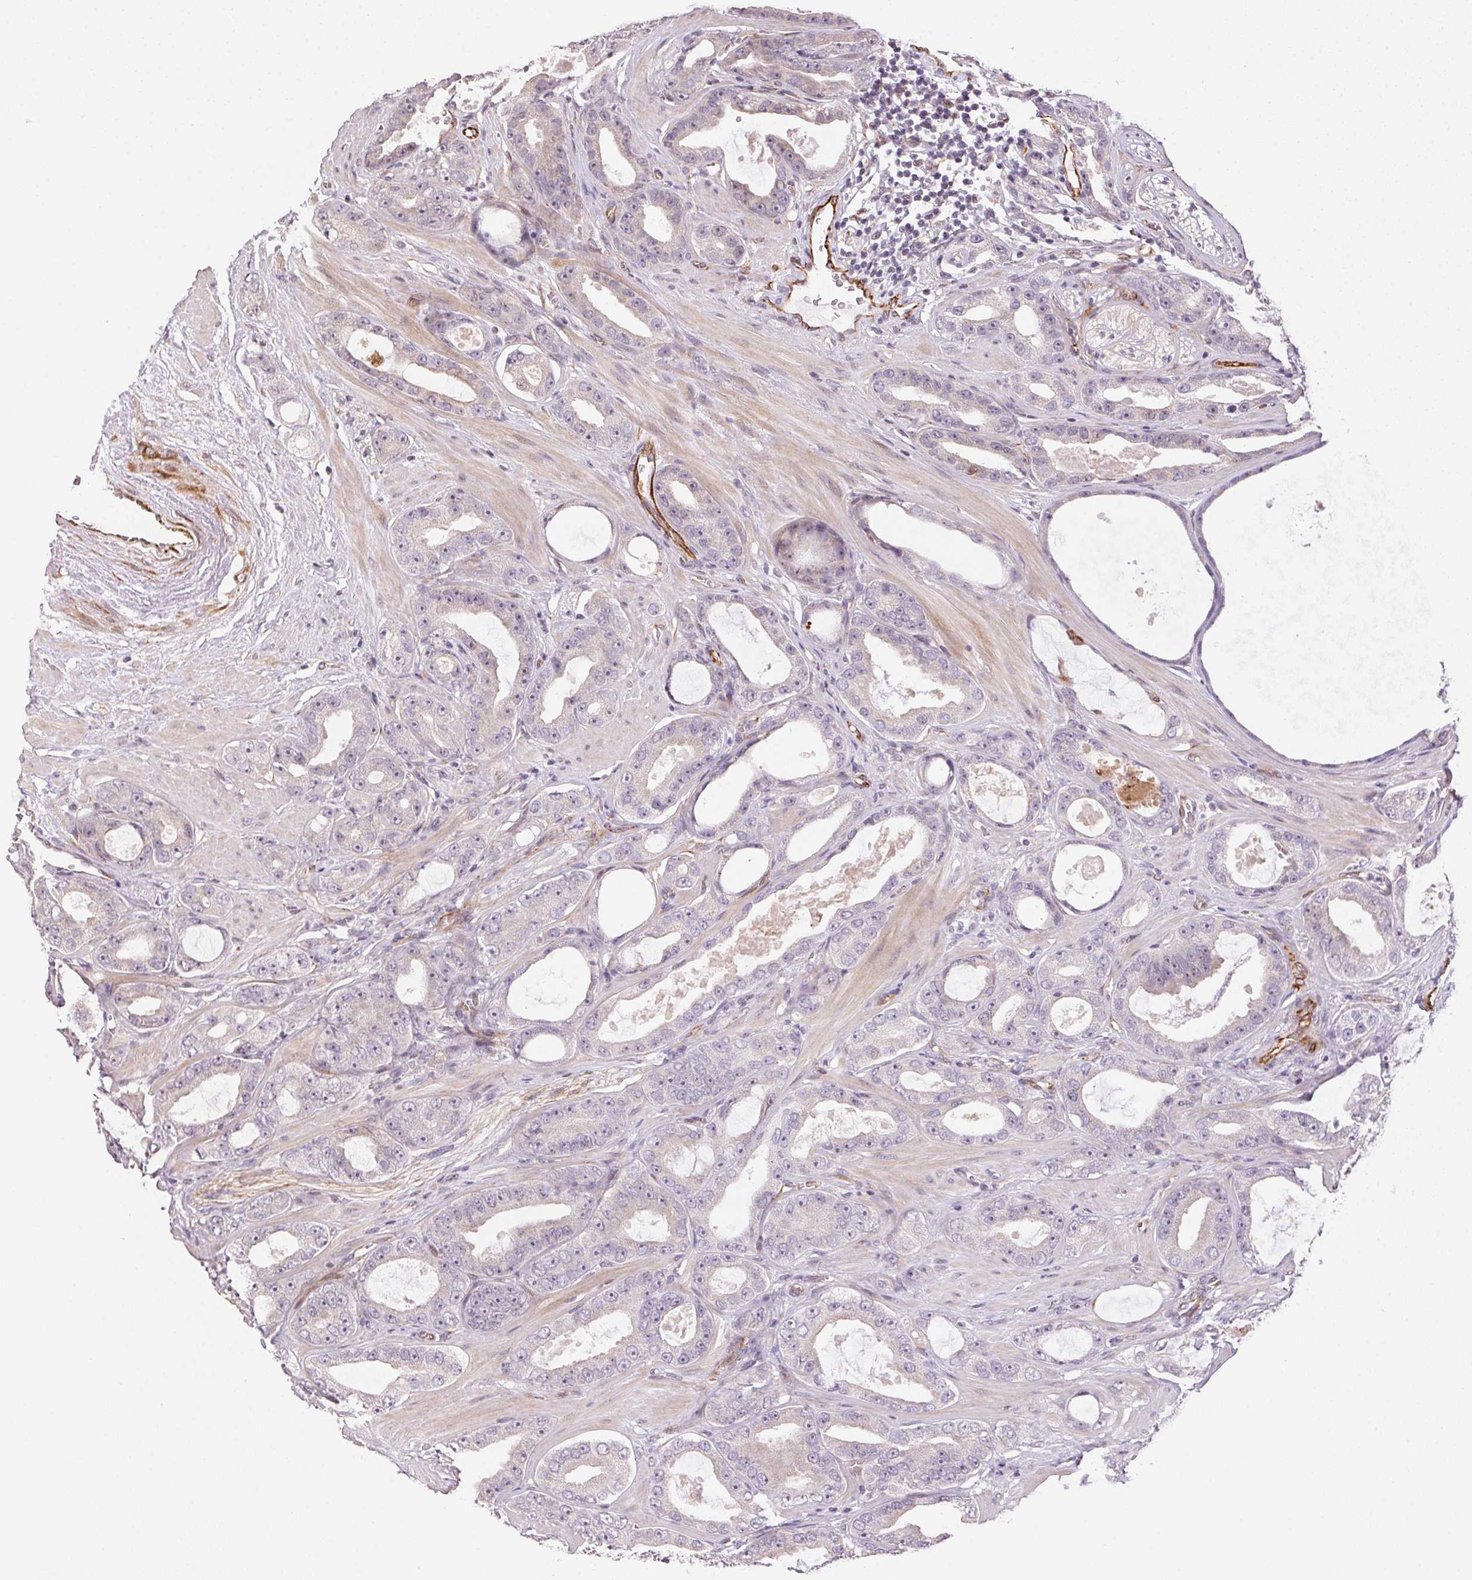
{"staining": {"intensity": "negative", "quantity": "none", "location": "none"}, "tissue": "prostate cancer", "cell_type": "Tumor cells", "image_type": "cancer", "snomed": [{"axis": "morphology", "description": "Adenocarcinoma, High grade"}, {"axis": "topography", "description": "Prostate"}], "caption": "Photomicrograph shows no significant protein positivity in tumor cells of prostate high-grade adenocarcinoma.", "gene": "GYG2", "patient": {"sex": "male", "age": 65}}